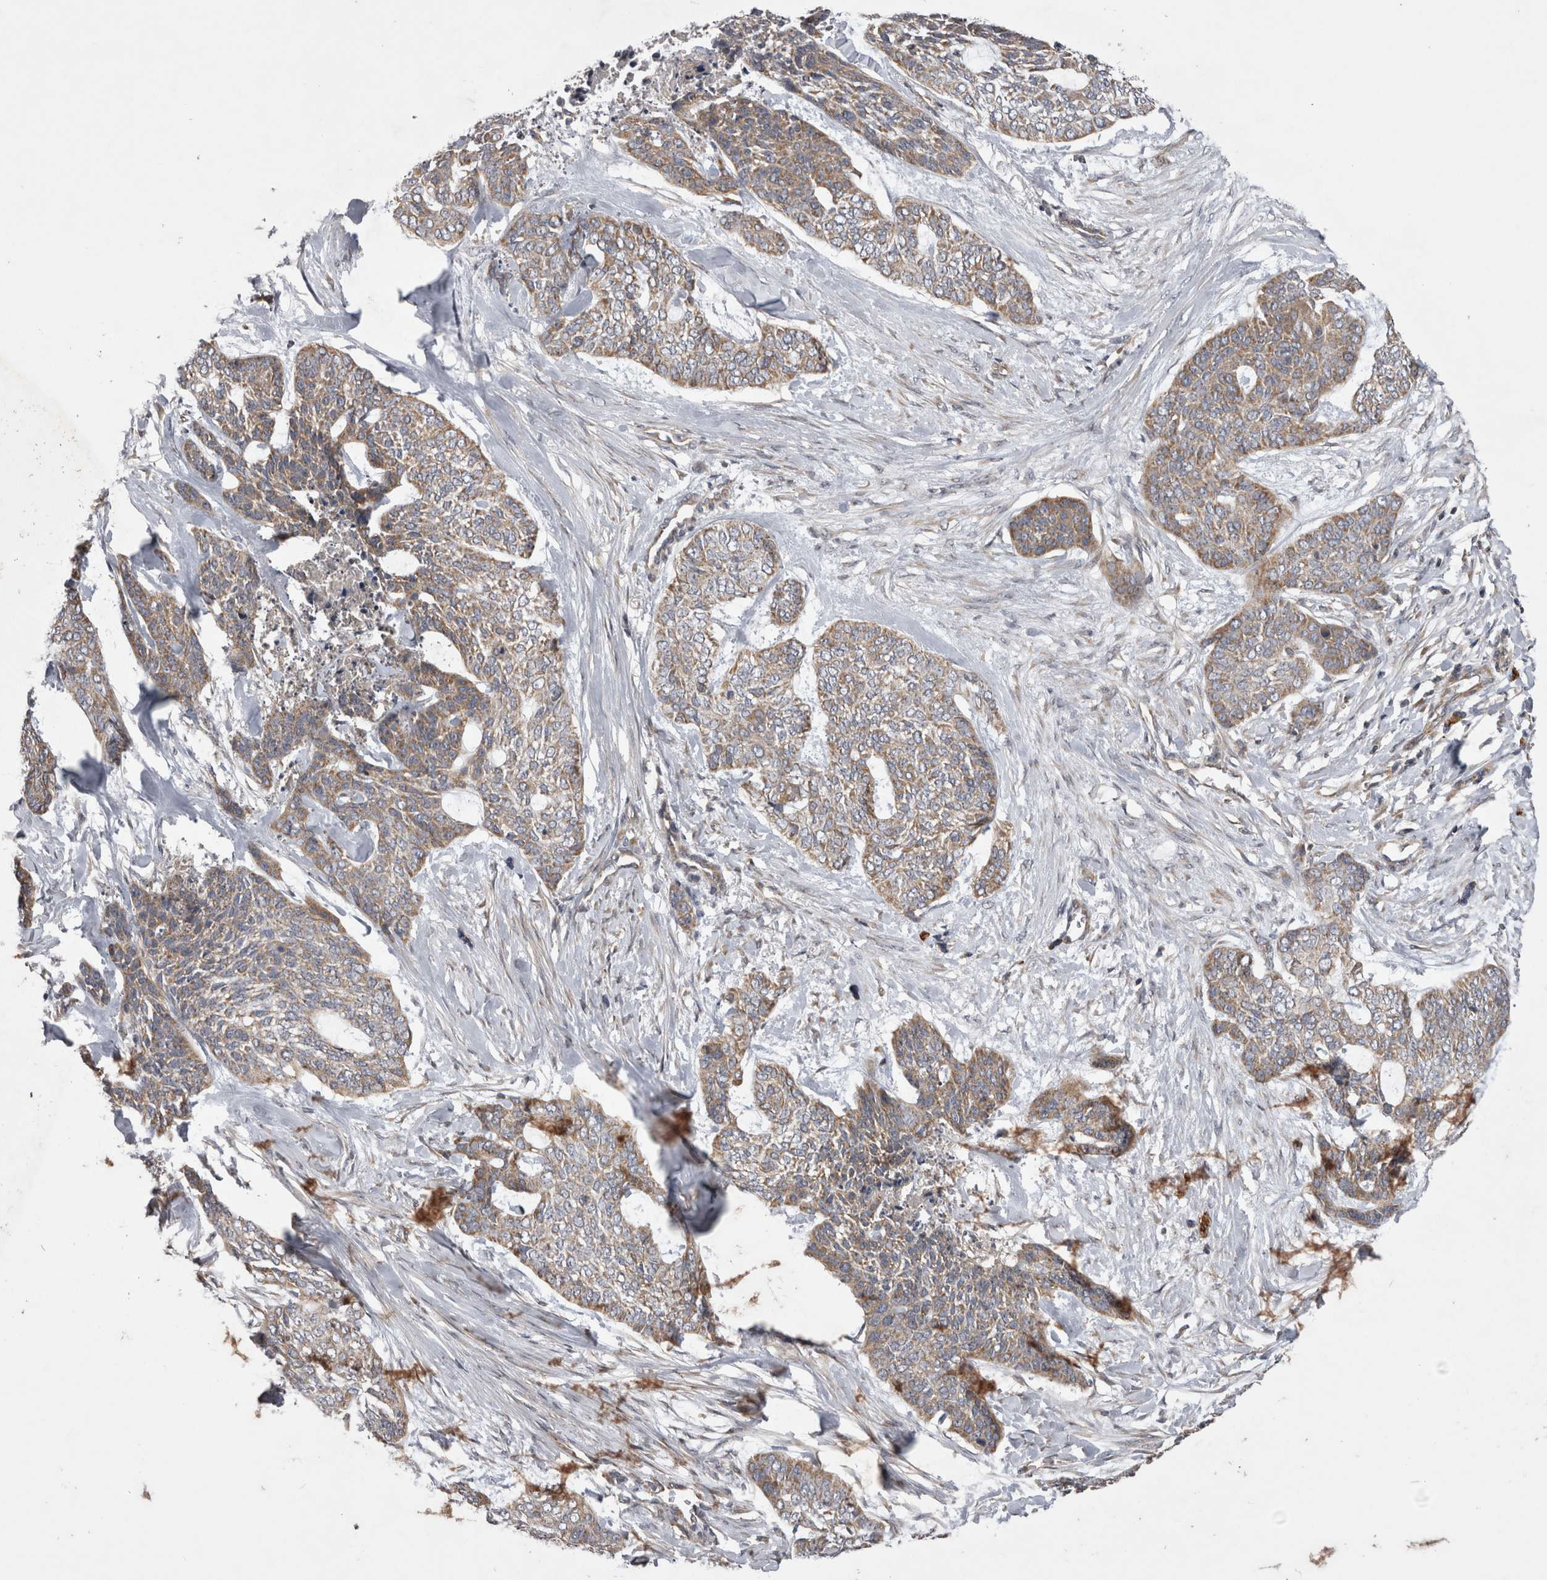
{"staining": {"intensity": "weak", "quantity": ">75%", "location": "cytoplasmic/membranous"}, "tissue": "skin cancer", "cell_type": "Tumor cells", "image_type": "cancer", "snomed": [{"axis": "morphology", "description": "Basal cell carcinoma"}, {"axis": "topography", "description": "Skin"}], "caption": "Basal cell carcinoma (skin) was stained to show a protein in brown. There is low levels of weak cytoplasmic/membranous positivity in approximately >75% of tumor cells. The staining was performed using DAB (3,3'-diaminobenzidine), with brown indicating positive protein expression. Nuclei are stained blue with hematoxylin.", "gene": "TSPOAP1", "patient": {"sex": "female", "age": 64}}